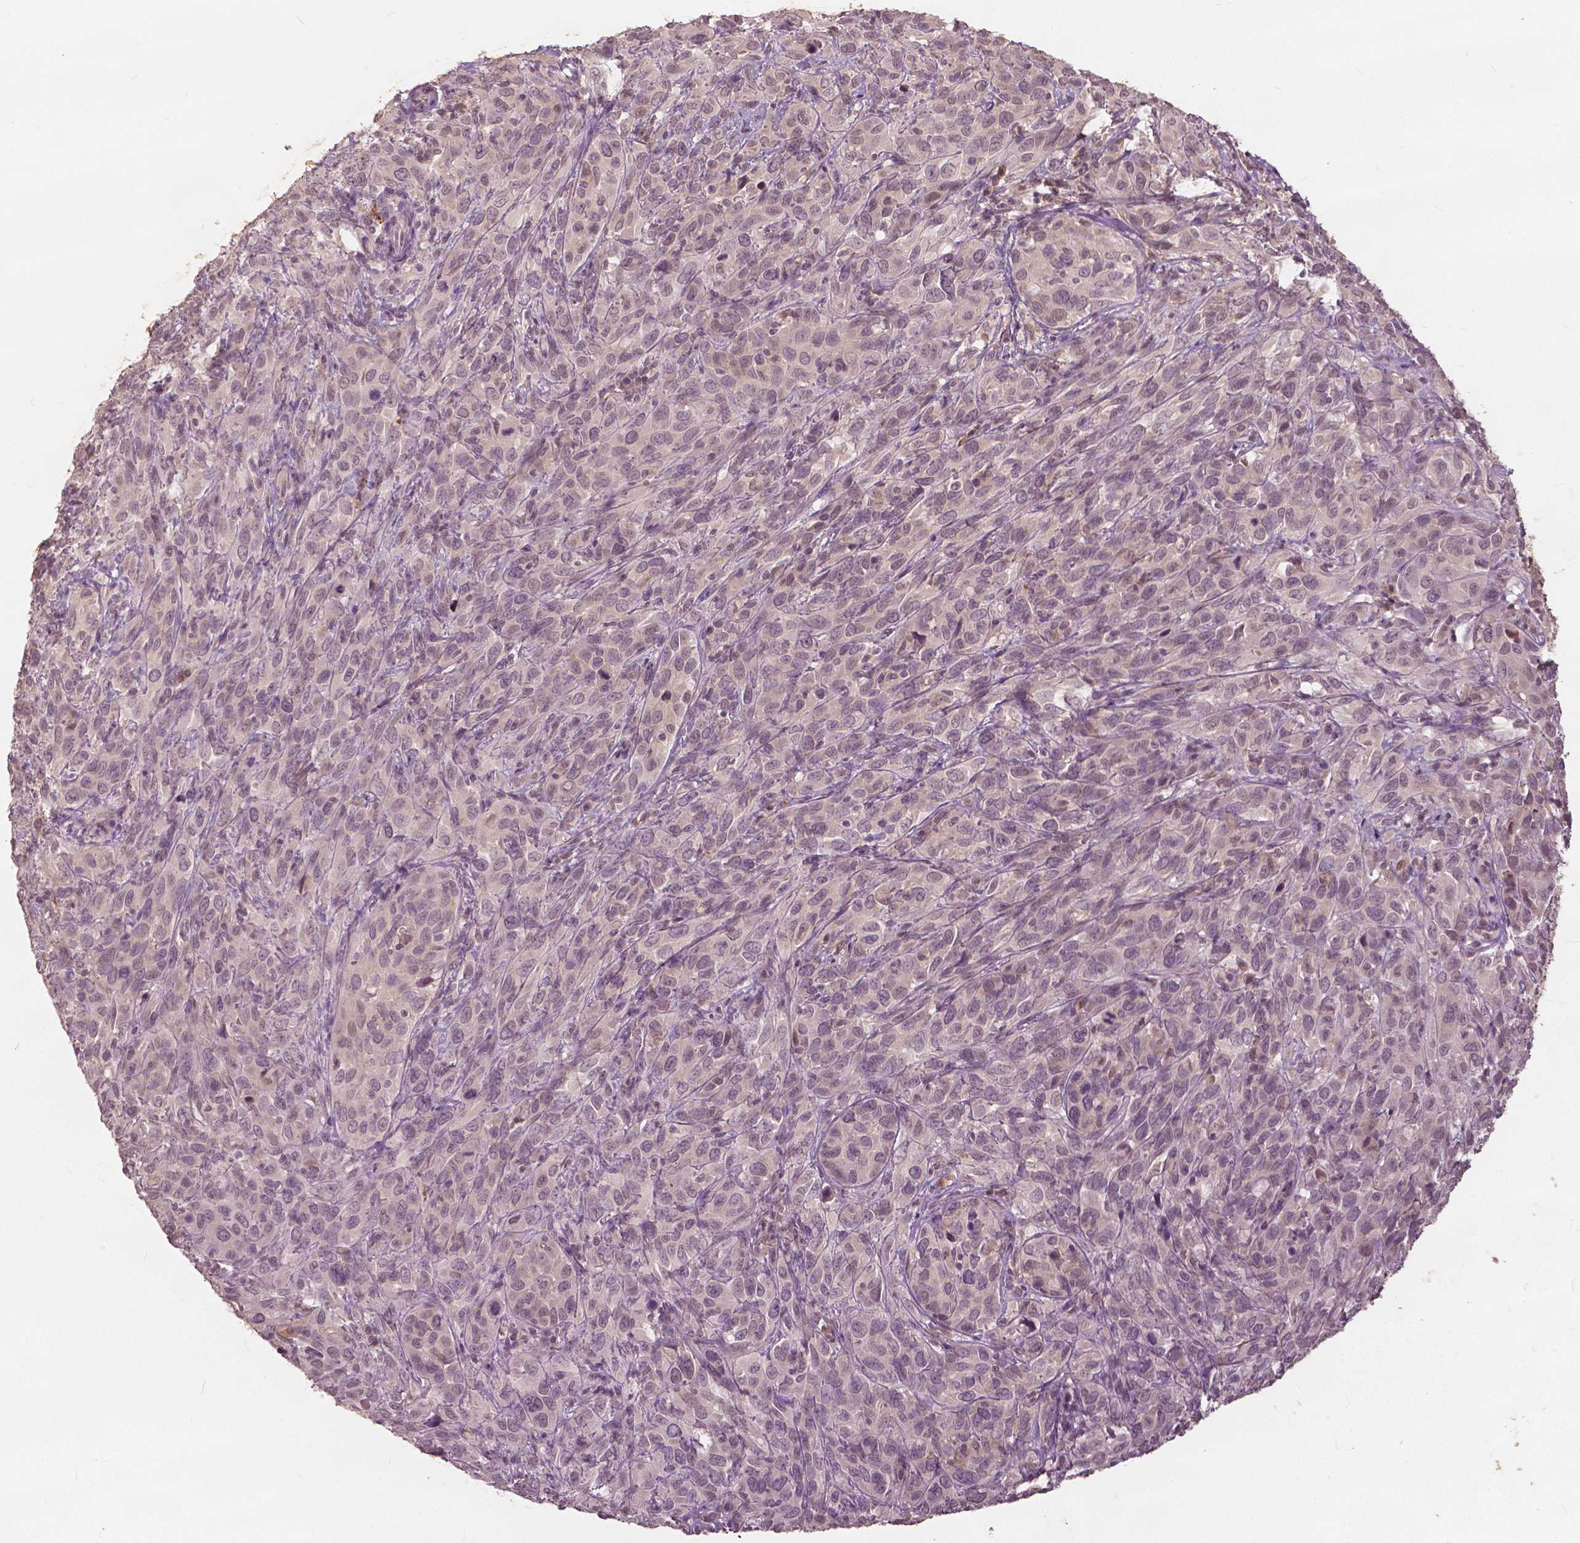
{"staining": {"intensity": "weak", "quantity": "25%-75%", "location": "nuclear"}, "tissue": "cervical cancer", "cell_type": "Tumor cells", "image_type": "cancer", "snomed": [{"axis": "morphology", "description": "Squamous cell carcinoma, NOS"}, {"axis": "topography", "description": "Cervix"}], "caption": "Brown immunohistochemical staining in cervical cancer exhibits weak nuclear expression in about 25%-75% of tumor cells.", "gene": "ANGPTL4", "patient": {"sex": "female", "age": 51}}